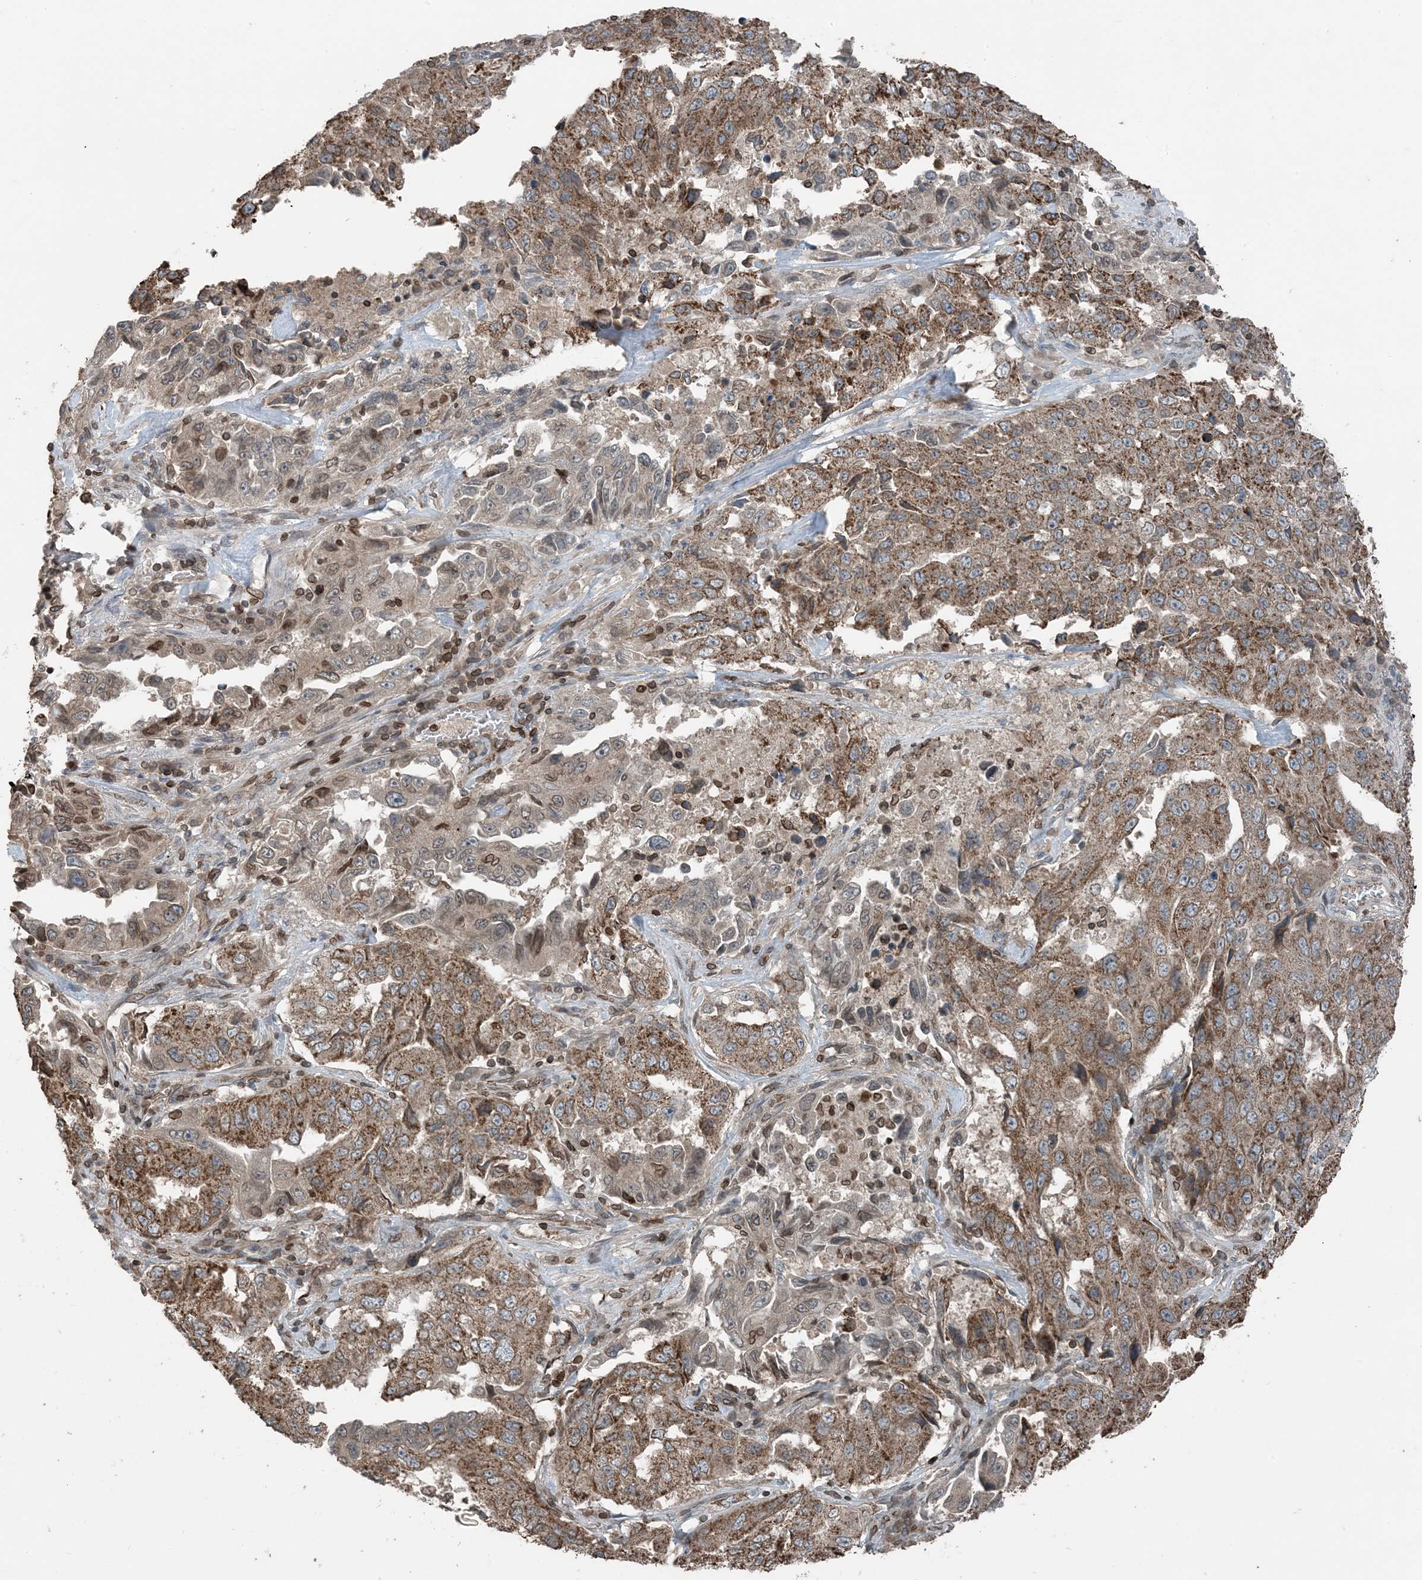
{"staining": {"intensity": "moderate", "quantity": ">75%", "location": "cytoplasmic/membranous,nuclear"}, "tissue": "lung cancer", "cell_type": "Tumor cells", "image_type": "cancer", "snomed": [{"axis": "morphology", "description": "Adenocarcinoma, NOS"}, {"axis": "topography", "description": "Lung"}], "caption": "A brown stain labels moderate cytoplasmic/membranous and nuclear expression of a protein in human lung cancer (adenocarcinoma) tumor cells. The protein is stained brown, and the nuclei are stained in blue (DAB IHC with brightfield microscopy, high magnification).", "gene": "ZFAND2B", "patient": {"sex": "female", "age": 51}}